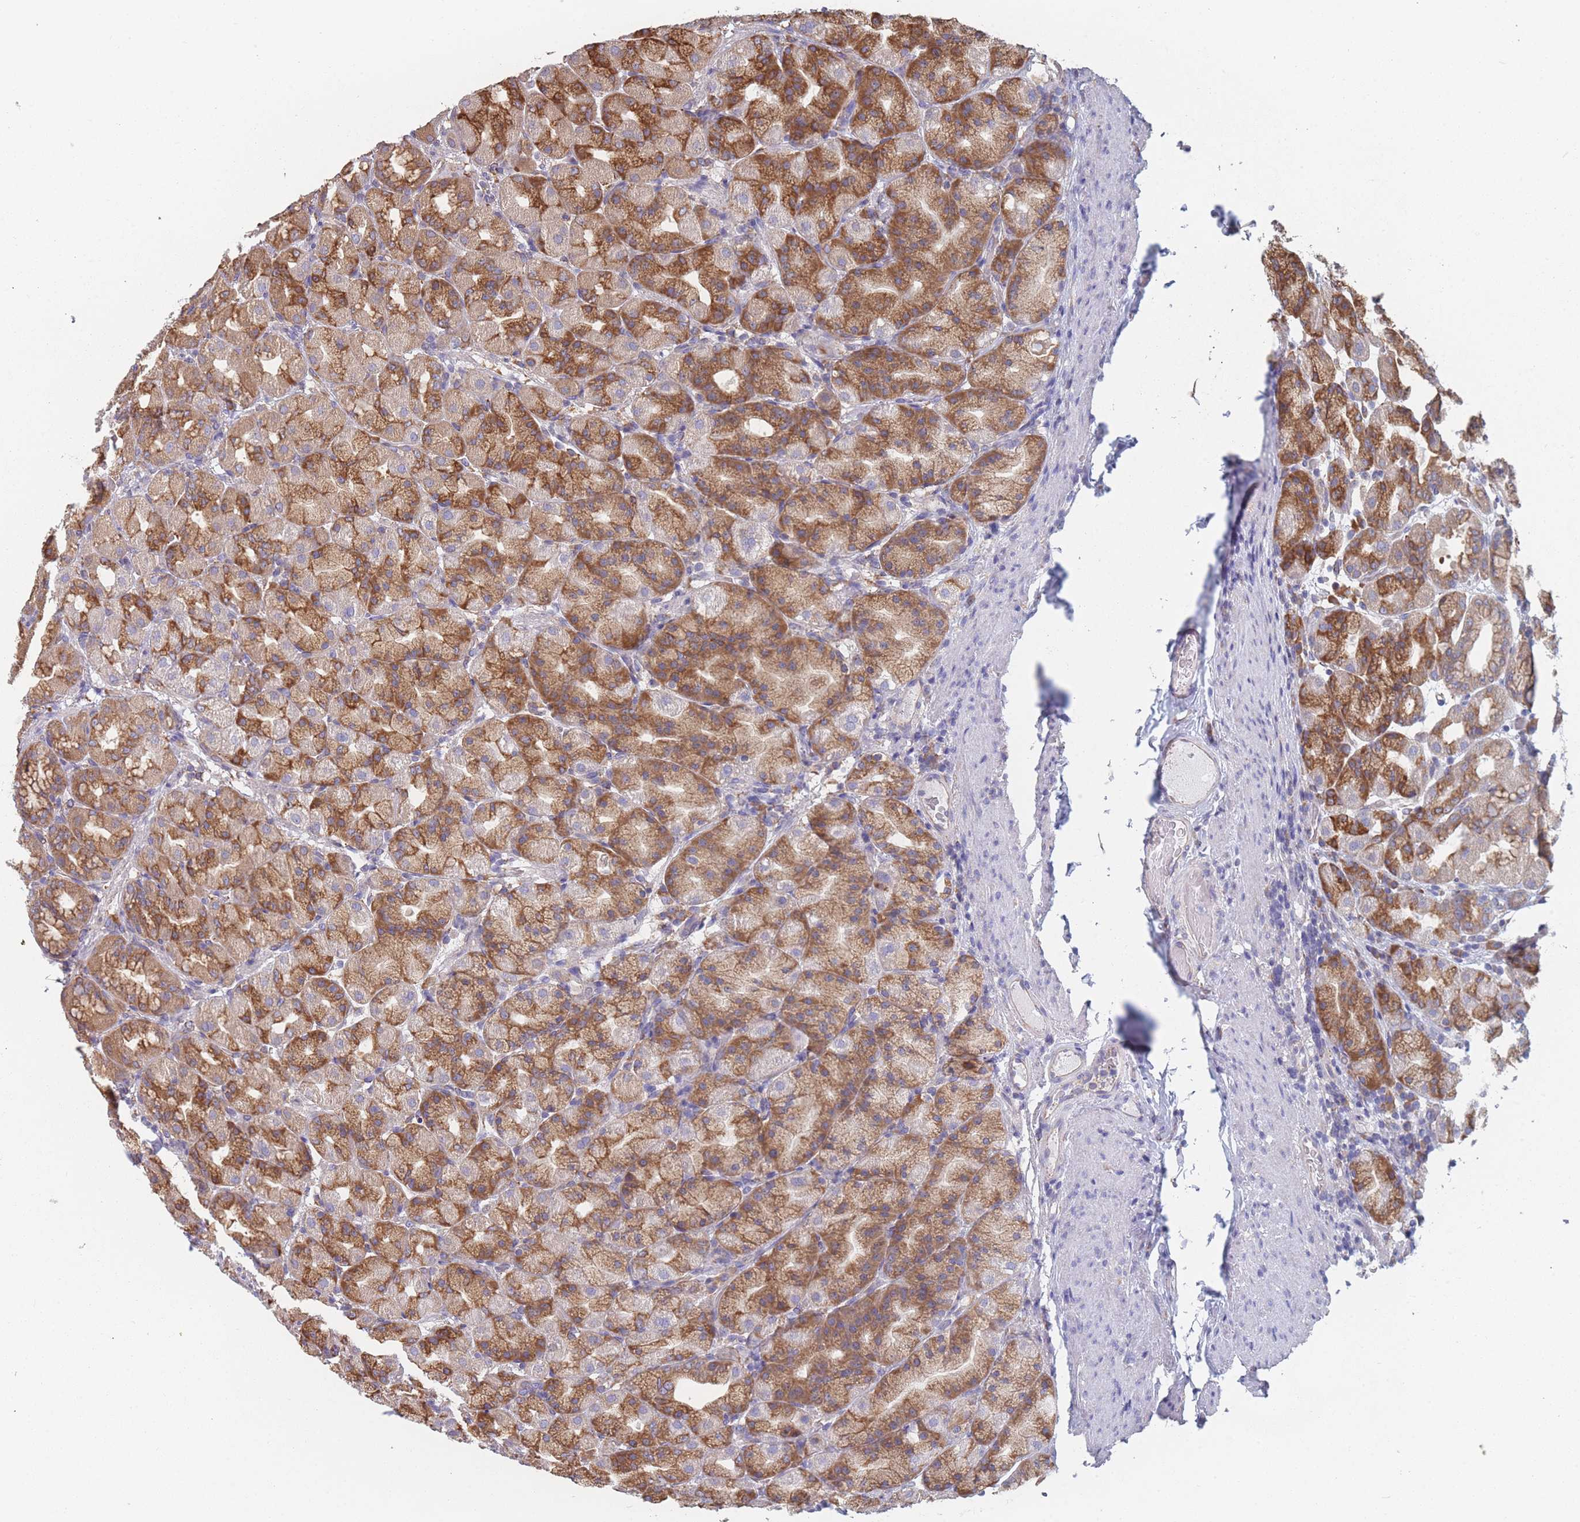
{"staining": {"intensity": "moderate", "quantity": ">75%", "location": "cytoplasmic/membranous"}, "tissue": "stomach", "cell_type": "Glandular cells", "image_type": "normal", "snomed": [{"axis": "morphology", "description": "Normal tissue, NOS"}, {"axis": "topography", "description": "Stomach, upper"}, {"axis": "topography", "description": "Stomach"}], "caption": "IHC histopathology image of unremarkable human stomach stained for a protein (brown), which shows medium levels of moderate cytoplasmic/membranous positivity in about >75% of glandular cells.", "gene": "OR7C2", "patient": {"sex": "male", "age": 68}}